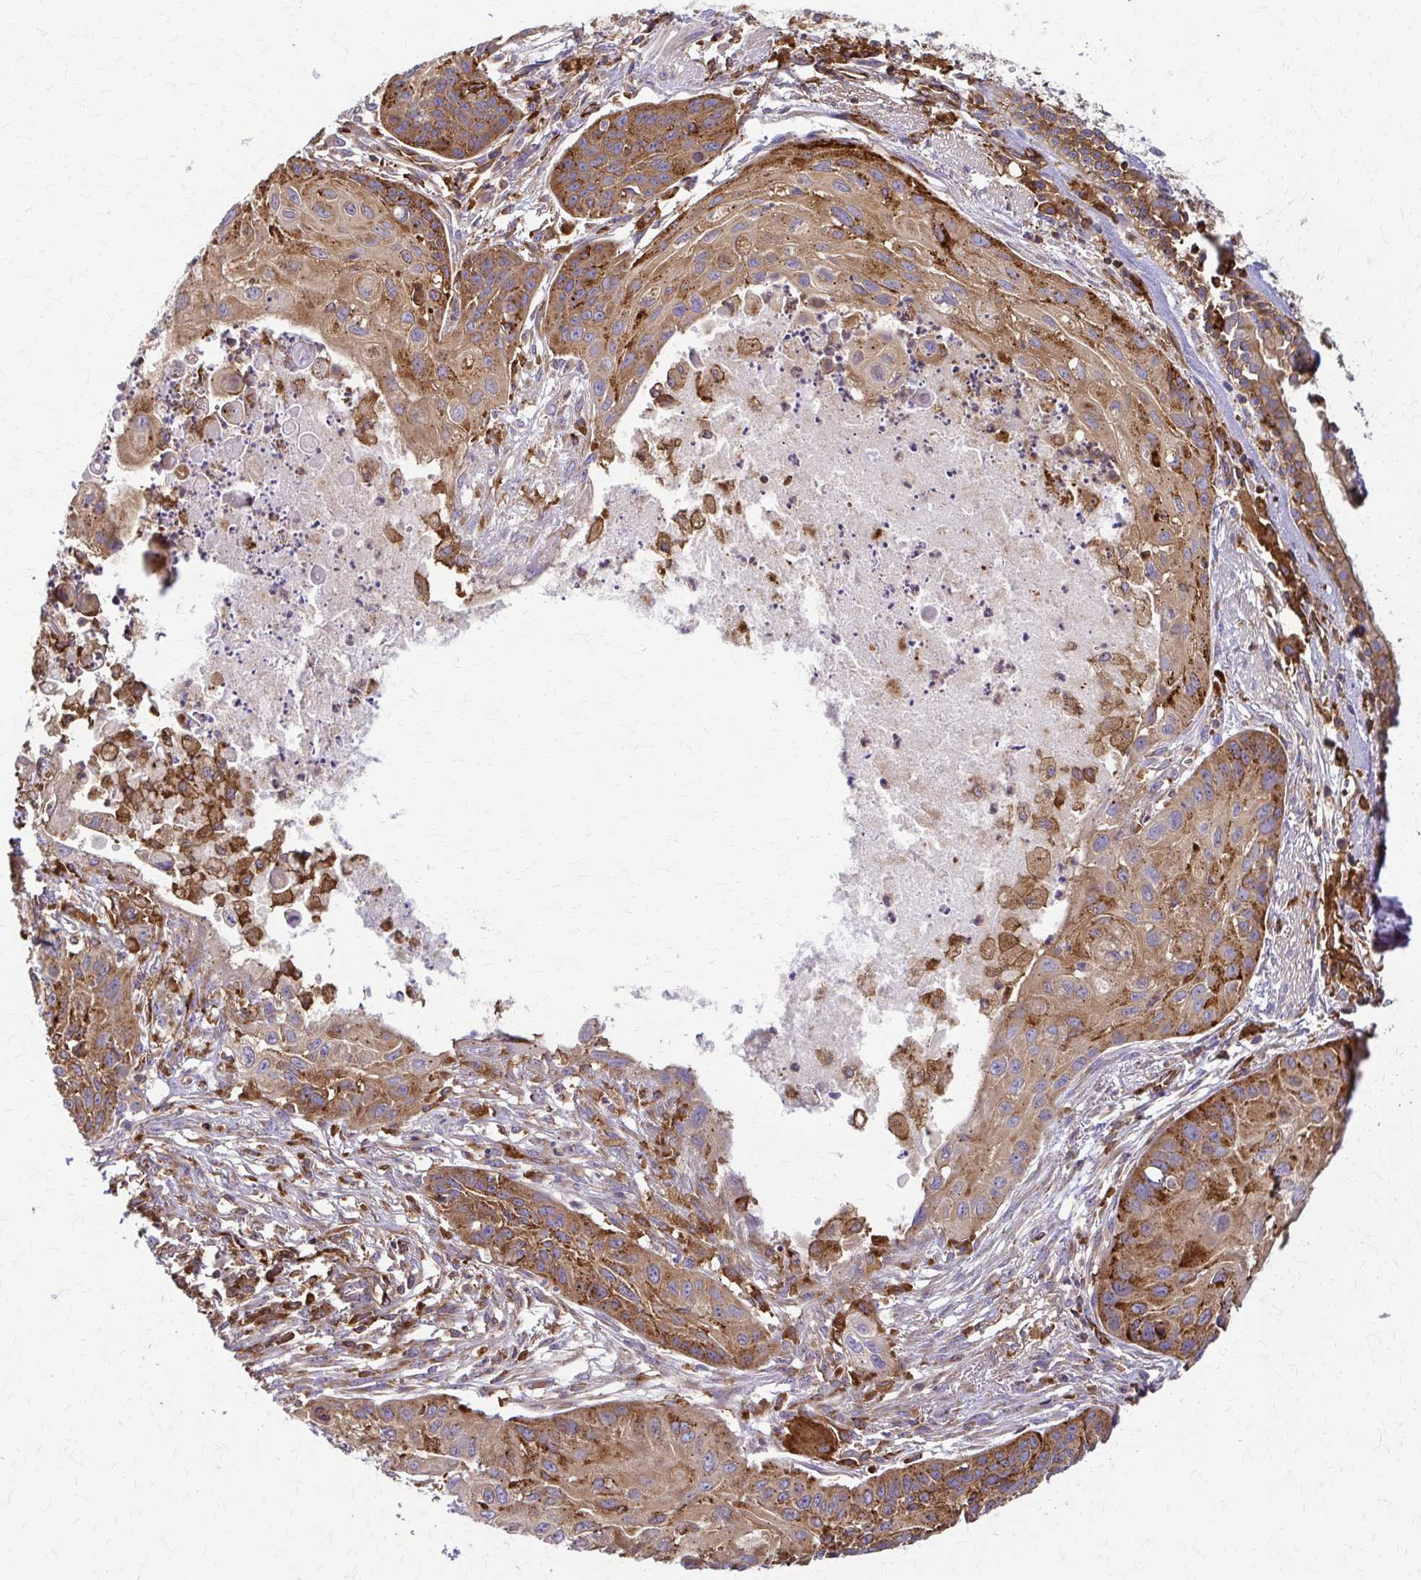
{"staining": {"intensity": "moderate", "quantity": ">75%", "location": "cytoplasmic/membranous"}, "tissue": "lung cancer", "cell_type": "Tumor cells", "image_type": "cancer", "snomed": [{"axis": "morphology", "description": "Squamous cell carcinoma, NOS"}, {"axis": "topography", "description": "Lung"}], "caption": "About >75% of tumor cells in human lung cancer (squamous cell carcinoma) reveal moderate cytoplasmic/membranous protein positivity as visualized by brown immunohistochemical staining.", "gene": "WASF2", "patient": {"sex": "male", "age": 71}}